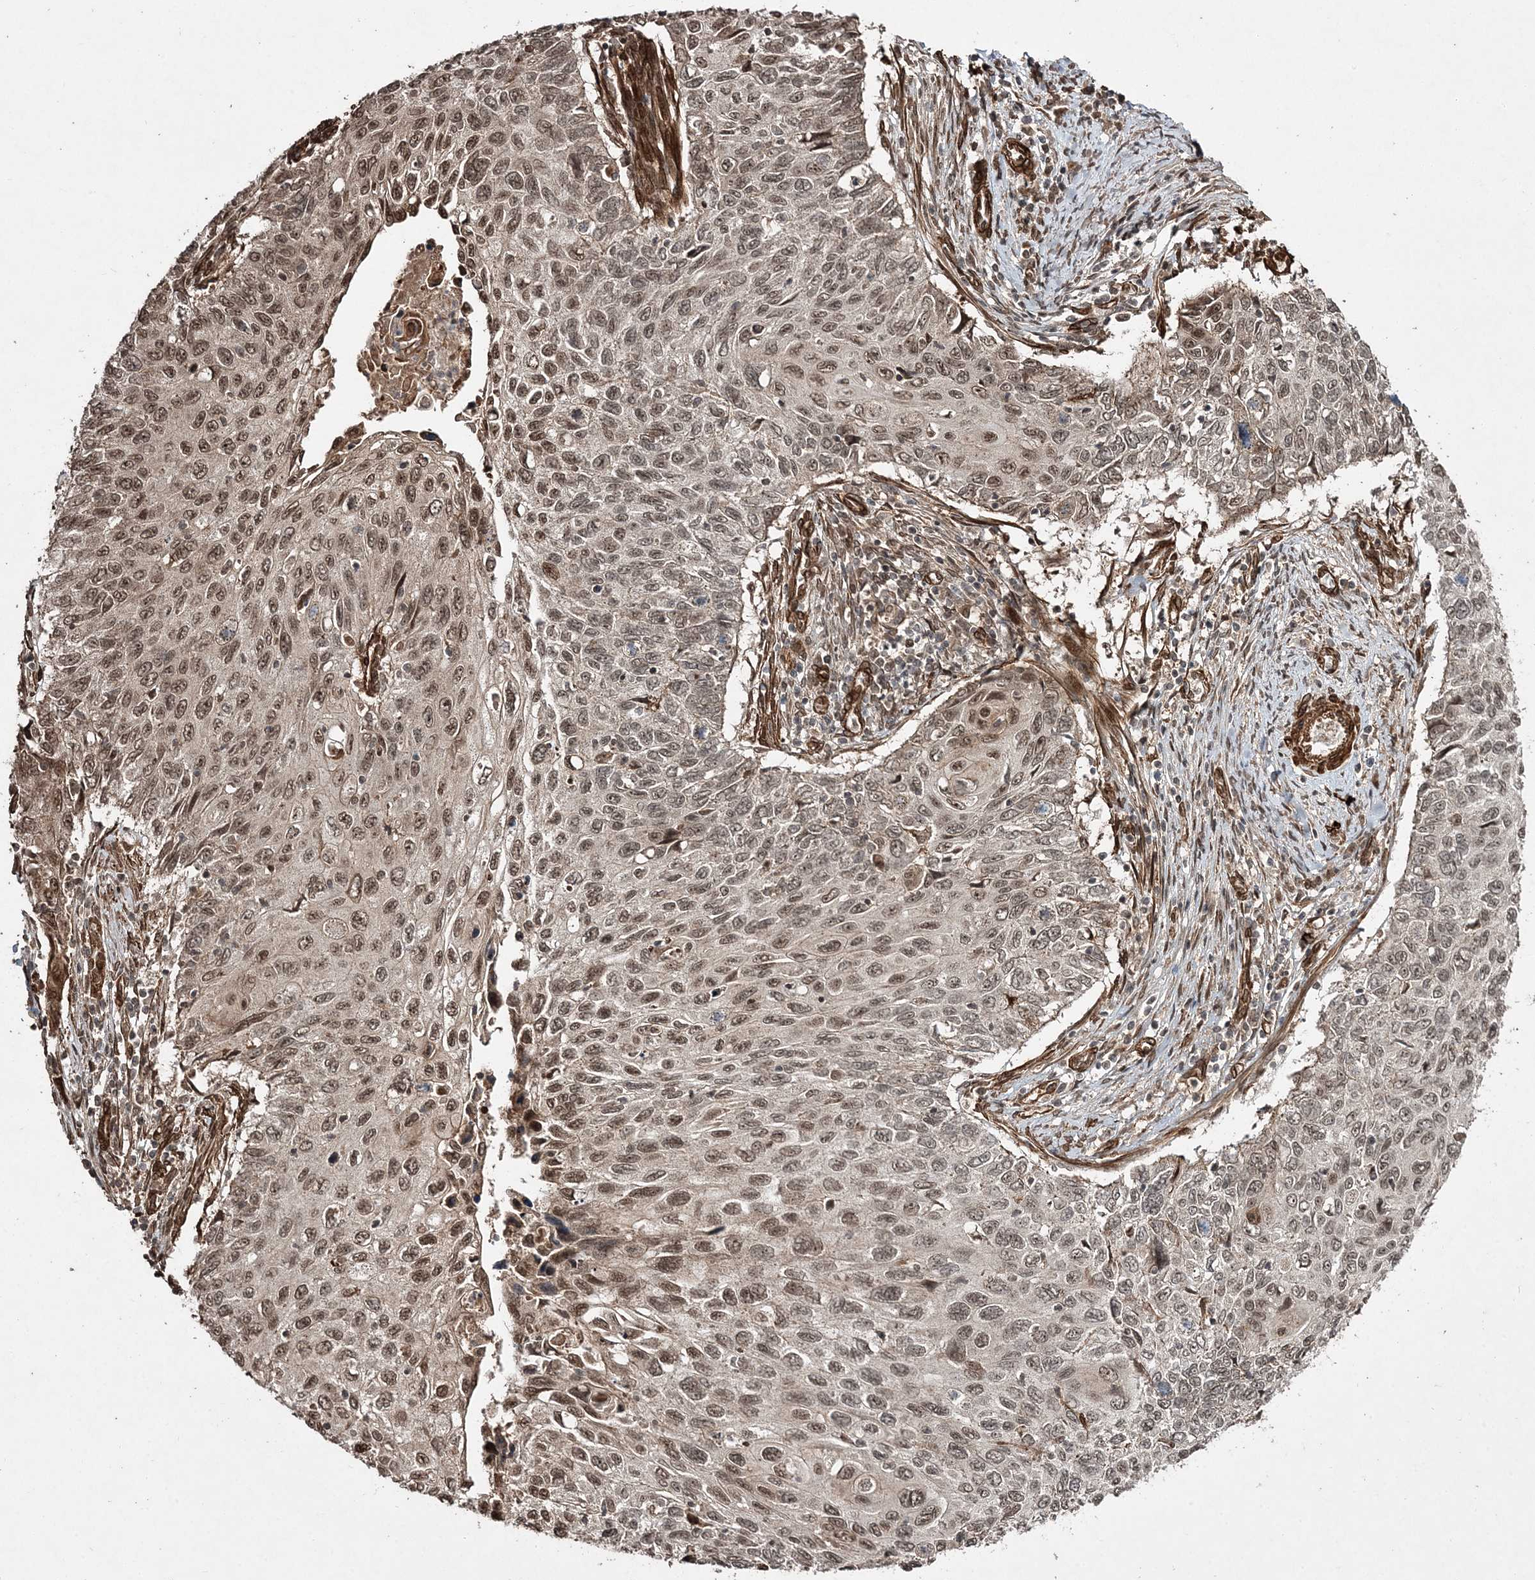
{"staining": {"intensity": "moderate", "quantity": ">75%", "location": "nuclear"}, "tissue": "cervical cancer", "cell_type": "Tumor cells", "image_type": "cancer", "snomed": [{"axis": "morphology", "description": "Squamous cell carcinoma, NOS"}, {"axis": "topography", "description": "Cervix"}], "caption": "Immunohistochemical staining of human cervical squamous cell carcinoma shows medium levels of moderate nuclear expression in approximately >75% of tumor cells.", "gene": "ETAA1", "patient": {"sex": "female", "age": 70}}